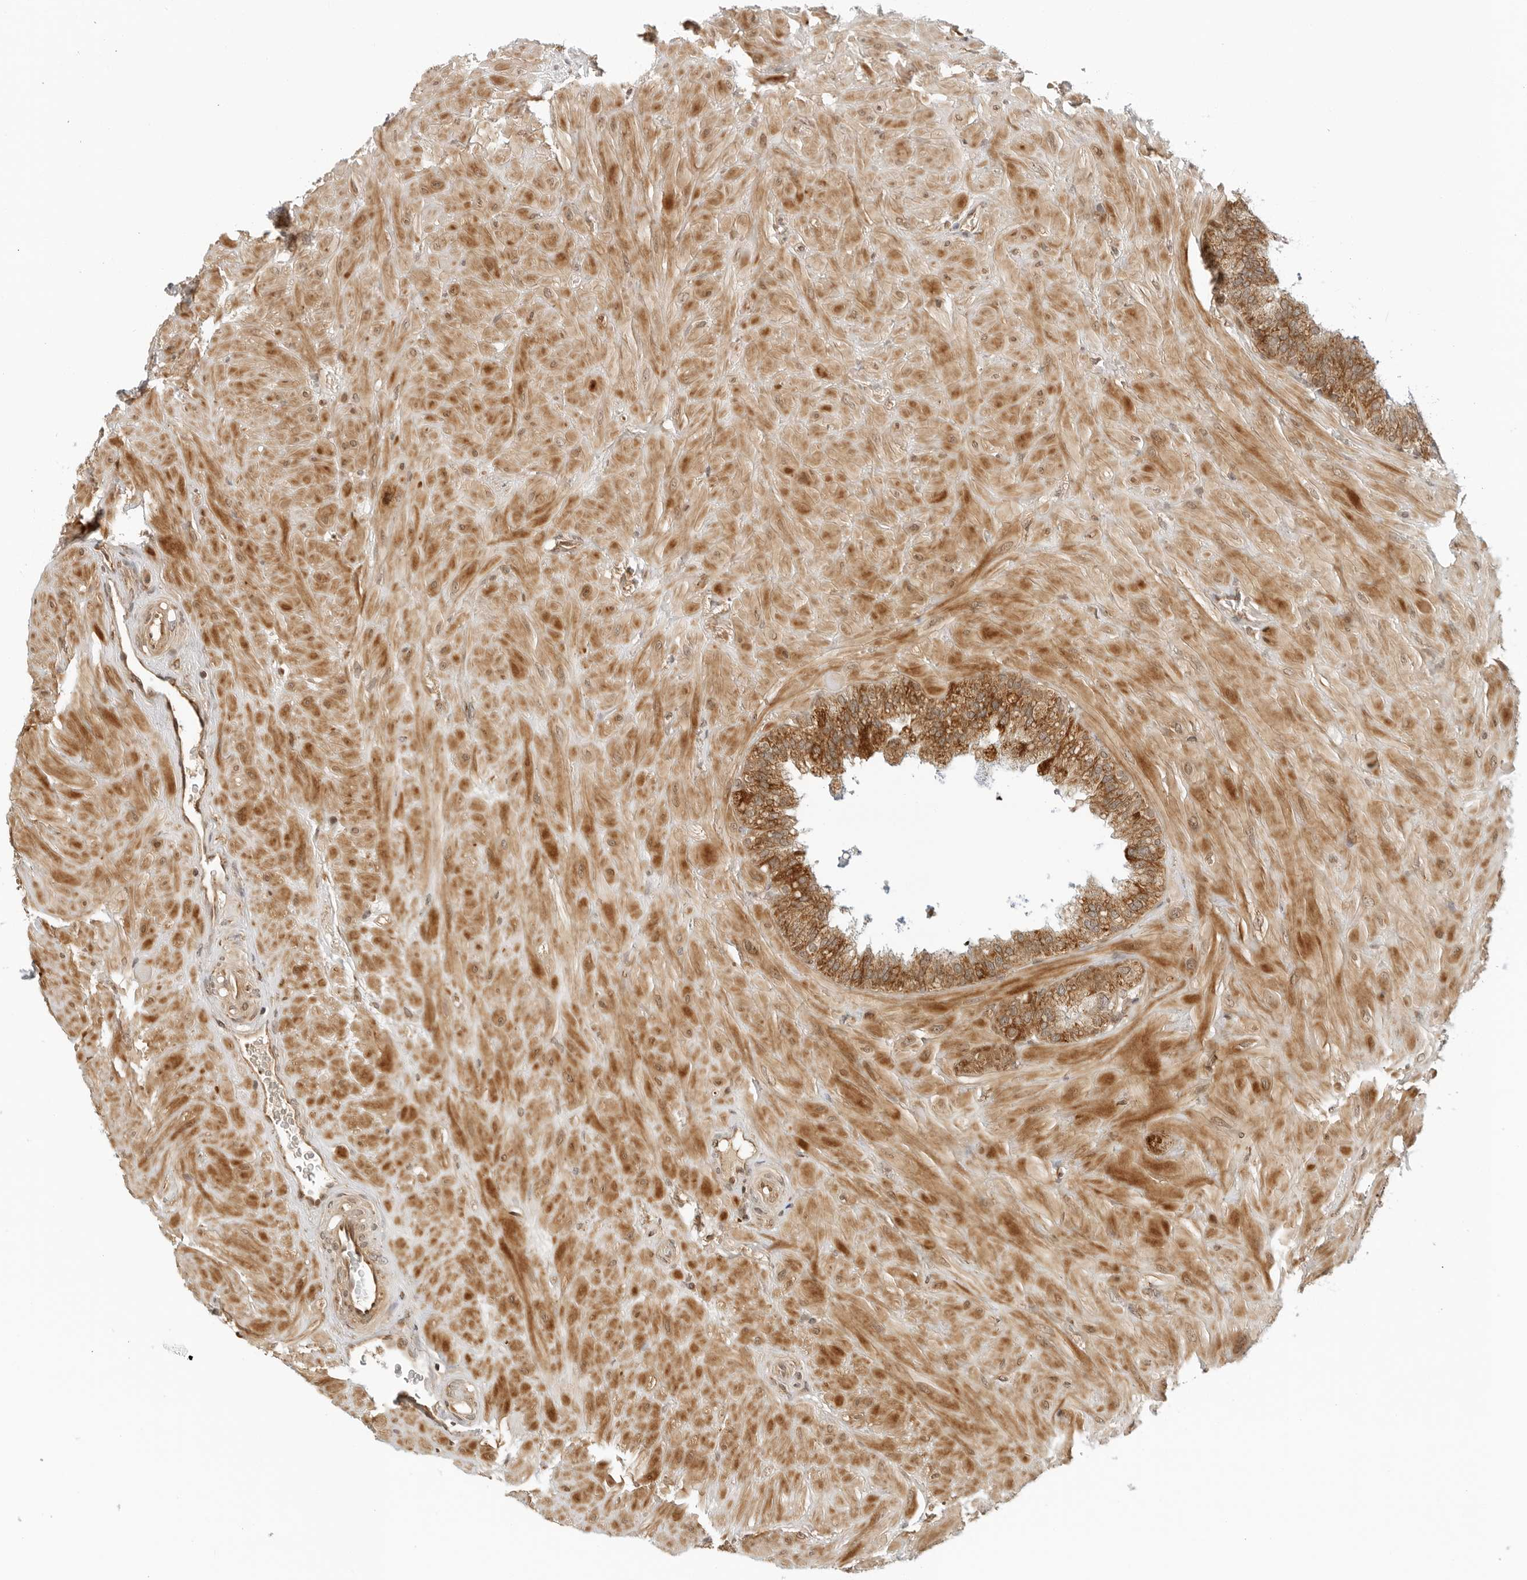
{"staining": {"intensity": "moderate", "quantity": ">75%", "location": "cytoplasmic/membranous"}, "tissue": "seminal vesicle", "cell_type": "Glandular cells", "image_type": "normal", "snomed": [{"axis": "morphology", "description": "Normal tissue, NOS"}, {"axis": "topography", "description": "Prostate"}, {"axis": "topography", "description": "Seminal veicle"}], "caption": "Immunohistochemical staining of unremarkable seminal vesicle reveals medium levels of moderate cytoplasmic/membranous positivity in approximately >75% of glandular cells.", "gene": "RC3H1", "patient": {"sex": "male", "age": 51}}